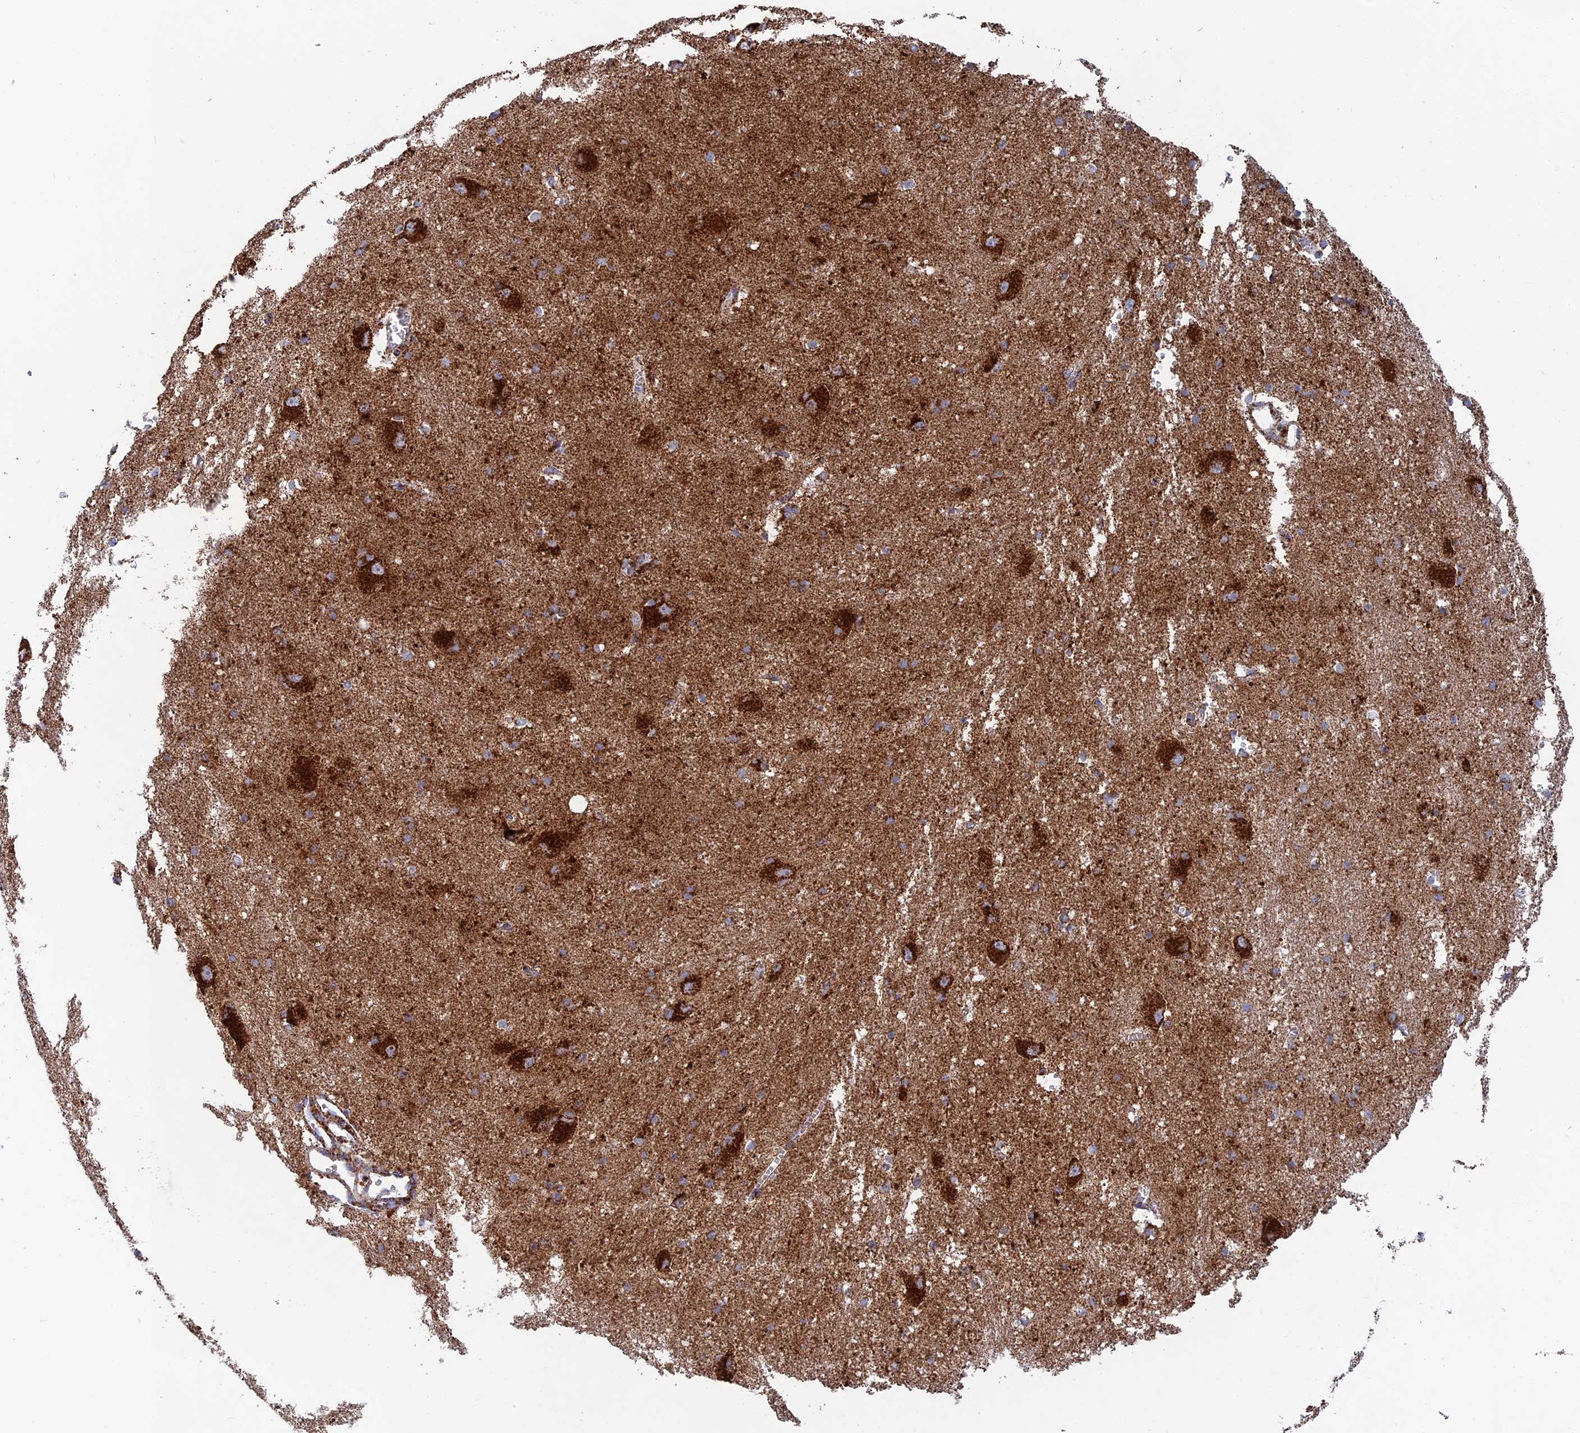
{"staining": {"intensity": "moderate", "quantity": "<25%", "location": "cytoplasmic/membranous"}, "tissue": "caudate", "cell_type": "Glial cells", "image_type": "normal", "snomed": [{"axis": "morphology", "description": "Normal tissue, NOS"}, {"axis": "topography", "description": "Lateral ventricle wall"}], "caption": "This image demonstrates benign caudate stained with immunohistochemistry (IHC) to label a protein in brown. The cytoplasmic/membranous of glial cells show moderate positivity for the protein. Nuclei are counter-stained blue.", "gene": "NDUFA5", "patient": {"sex": "male", "age": 37}}